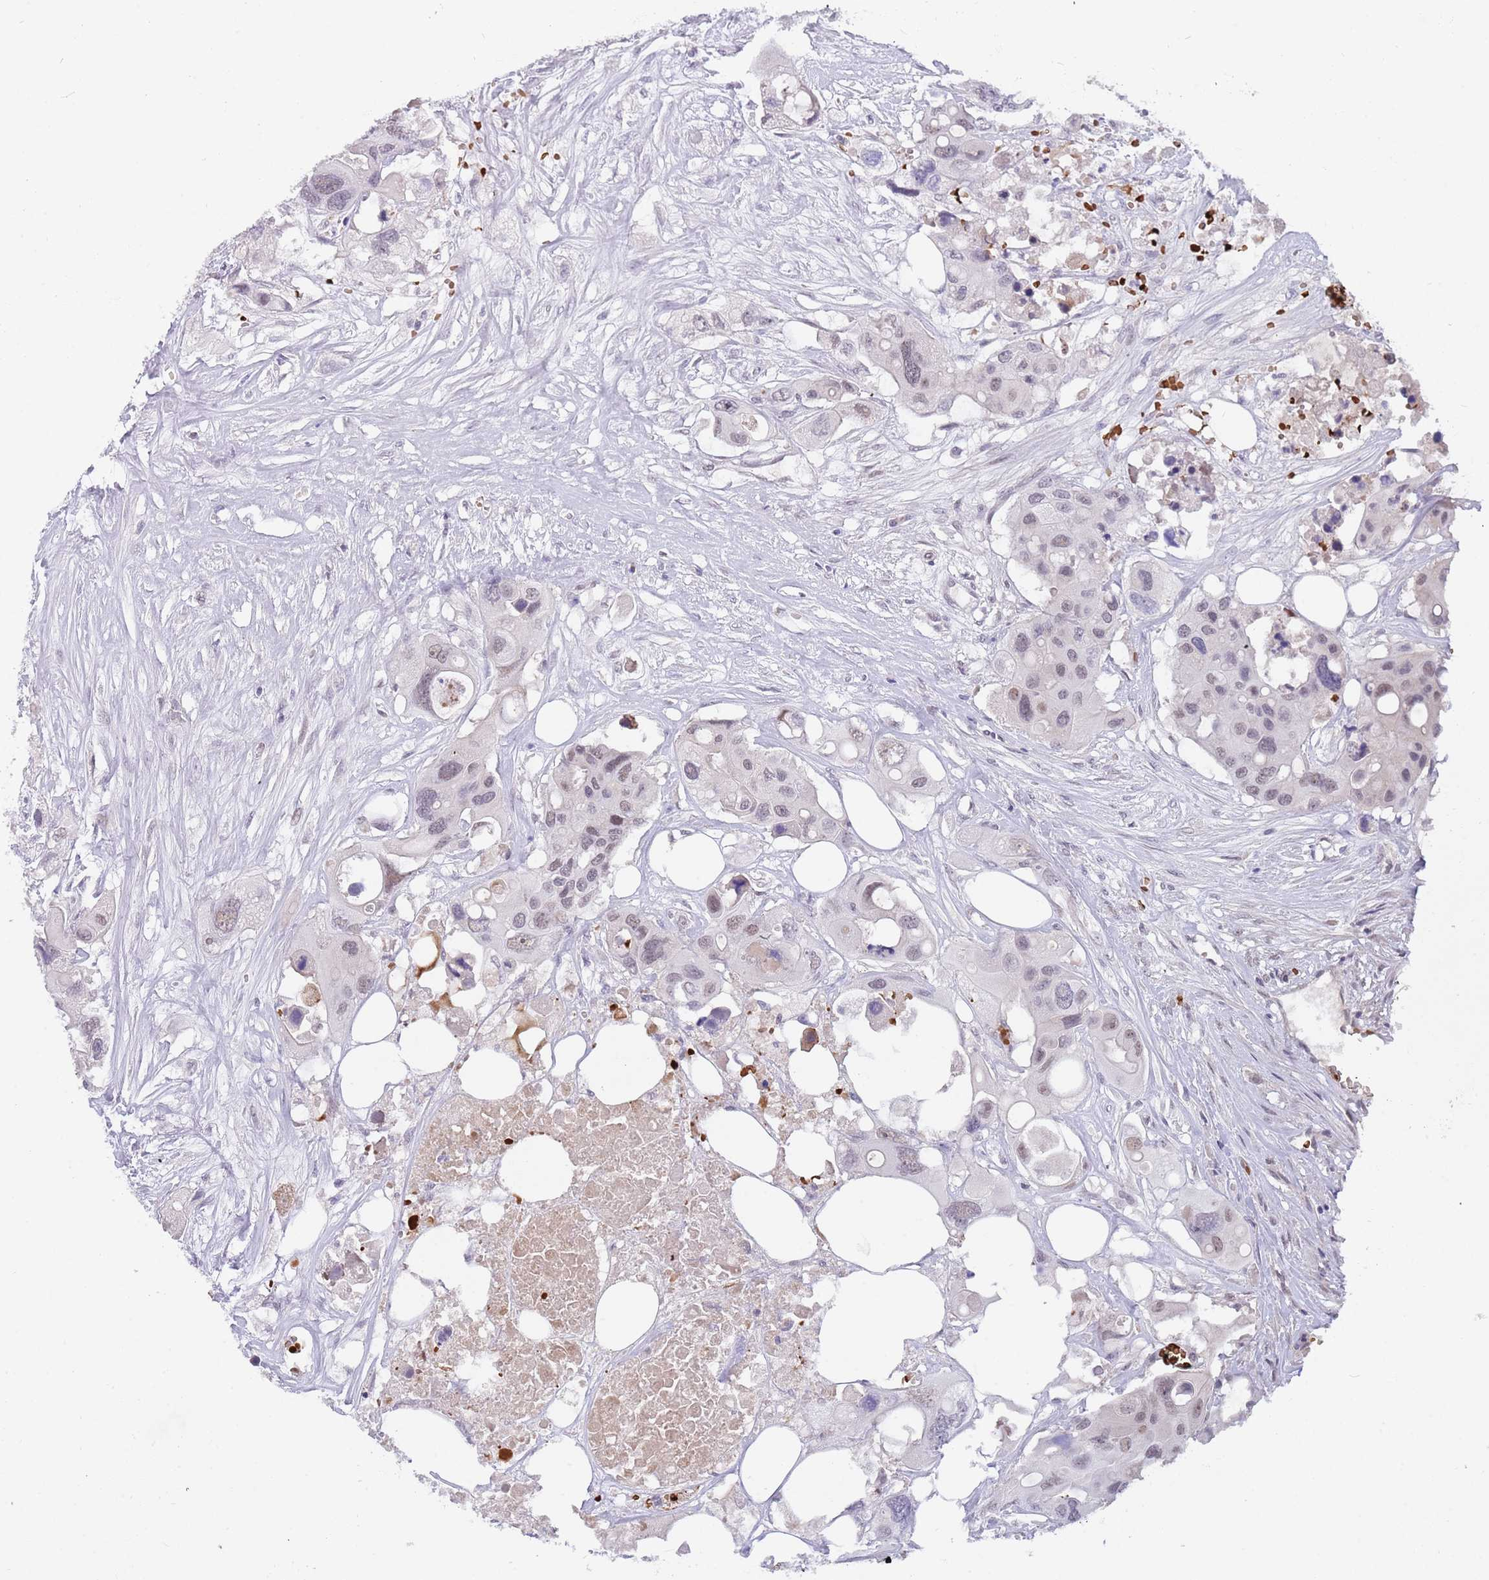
{"staining": {"intensity": "weak", "quantity": ">75%", "location": "nuclear"}, "tissue": "colorectal cancer", "cell_type": "Tumor cells", "image_type": "cancer", "snomed": [{"axis": "morphology", "description": "Adenocarcinoma, NOS"}, {"axis": "topography", "description": "Colon"}], "caption": "Colorectal cancer was stained to show a protein in brown. There is low levels of weak nuclear staining in approximately >75% of tumor cells. (DAB (3,3'-diaminobenzidine) = brown stain, brightfield microscopy at high magnification).", "gene": "LYPD6B", "patient": {"sex": "male", "age": 77}}